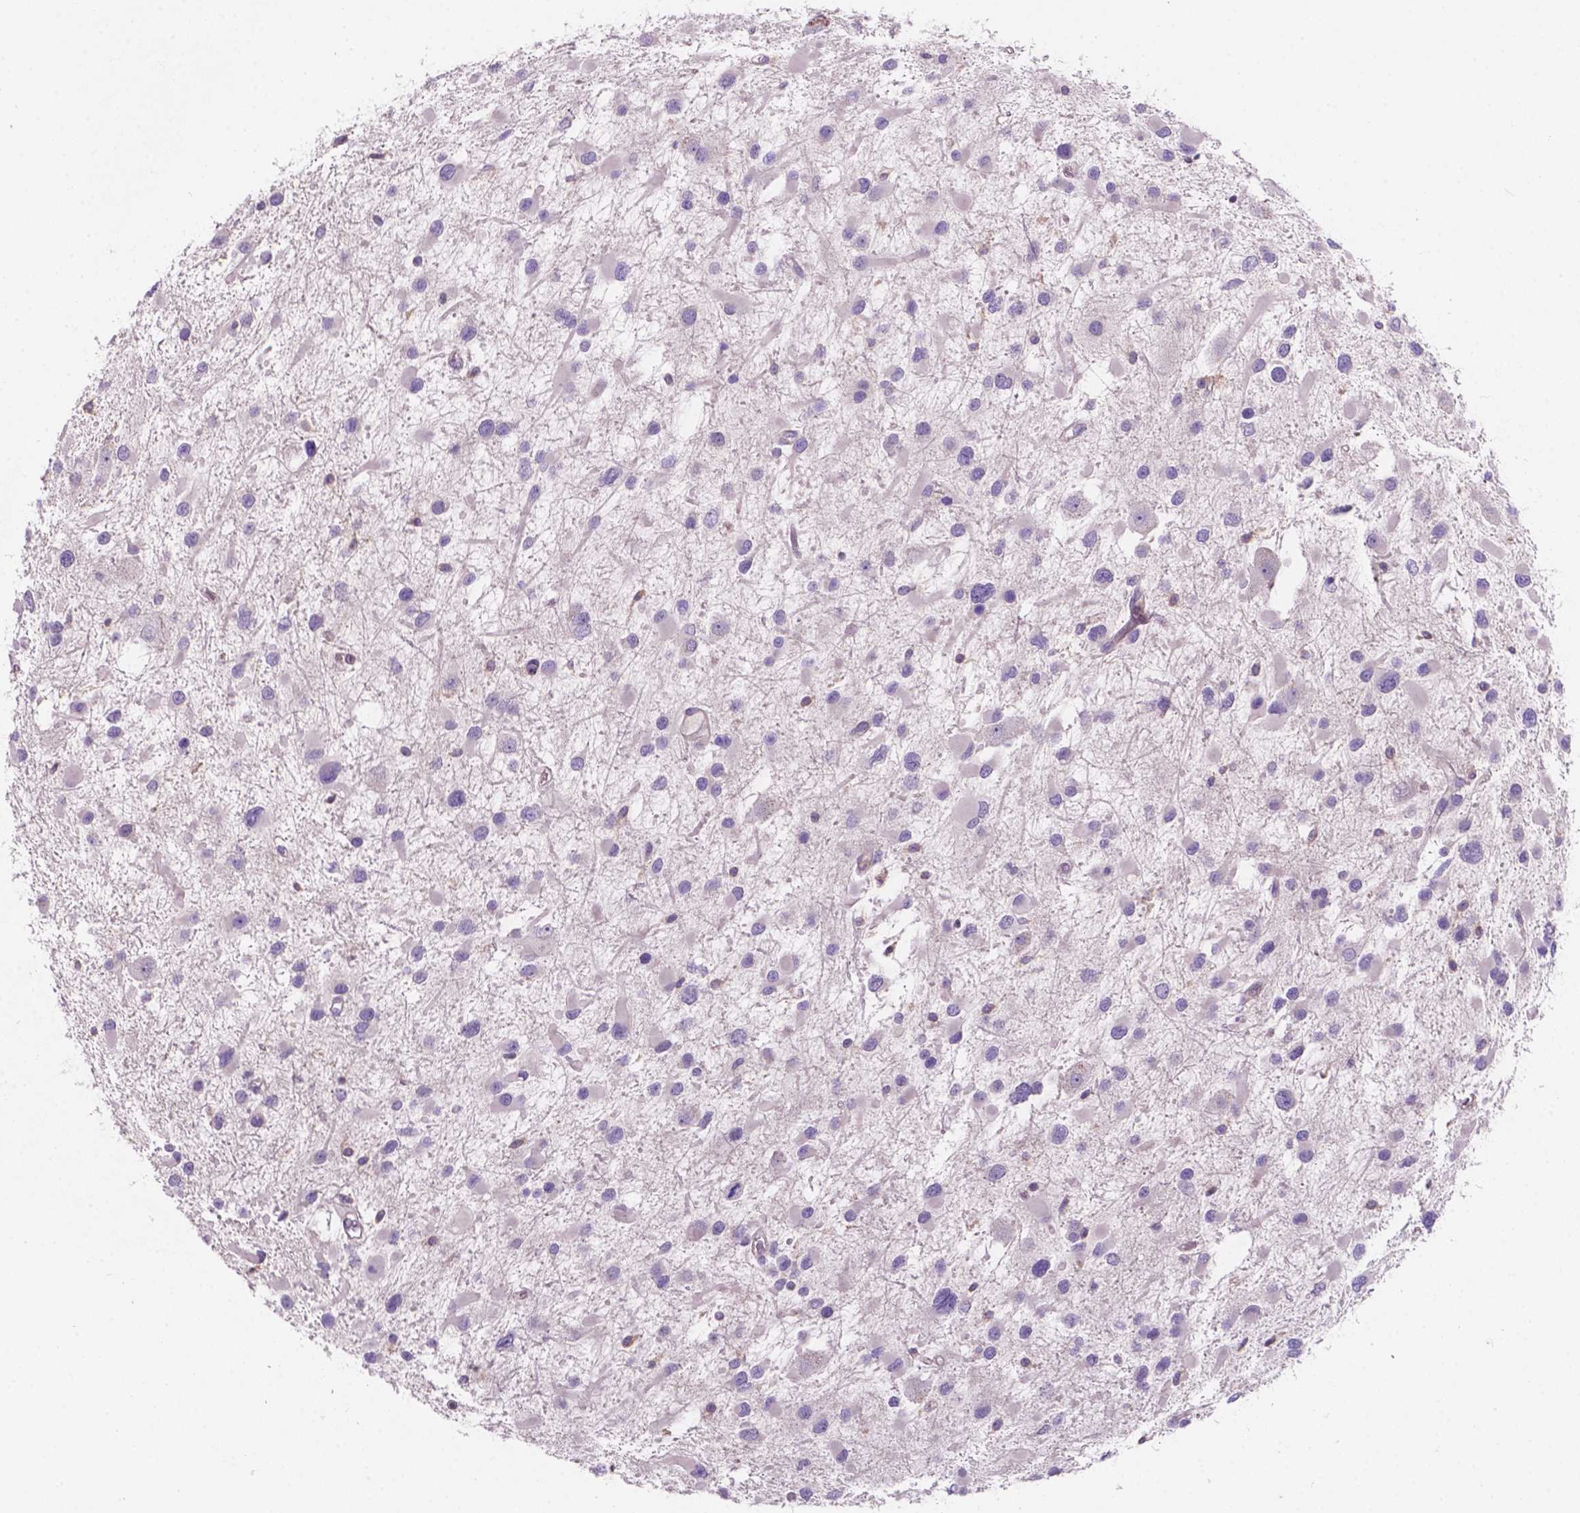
{"staining": {"intensity": "negative", "quantity": "none", "location": "none"}, "tissue": "glioma", "cell_type": "Tumor cells", "image_type": "cancer", "snomed": [{"axis": "morphology", "description": "Glioma, malignant, Low grade"}, {"axis": "topography", "description": "Brain"}], "caption": "IHC of malignant low-grade glioma exhibits no staining in tumor cells.", "gene": "MKRN2OS", "patient": {"sex": "female", "age": 32}}